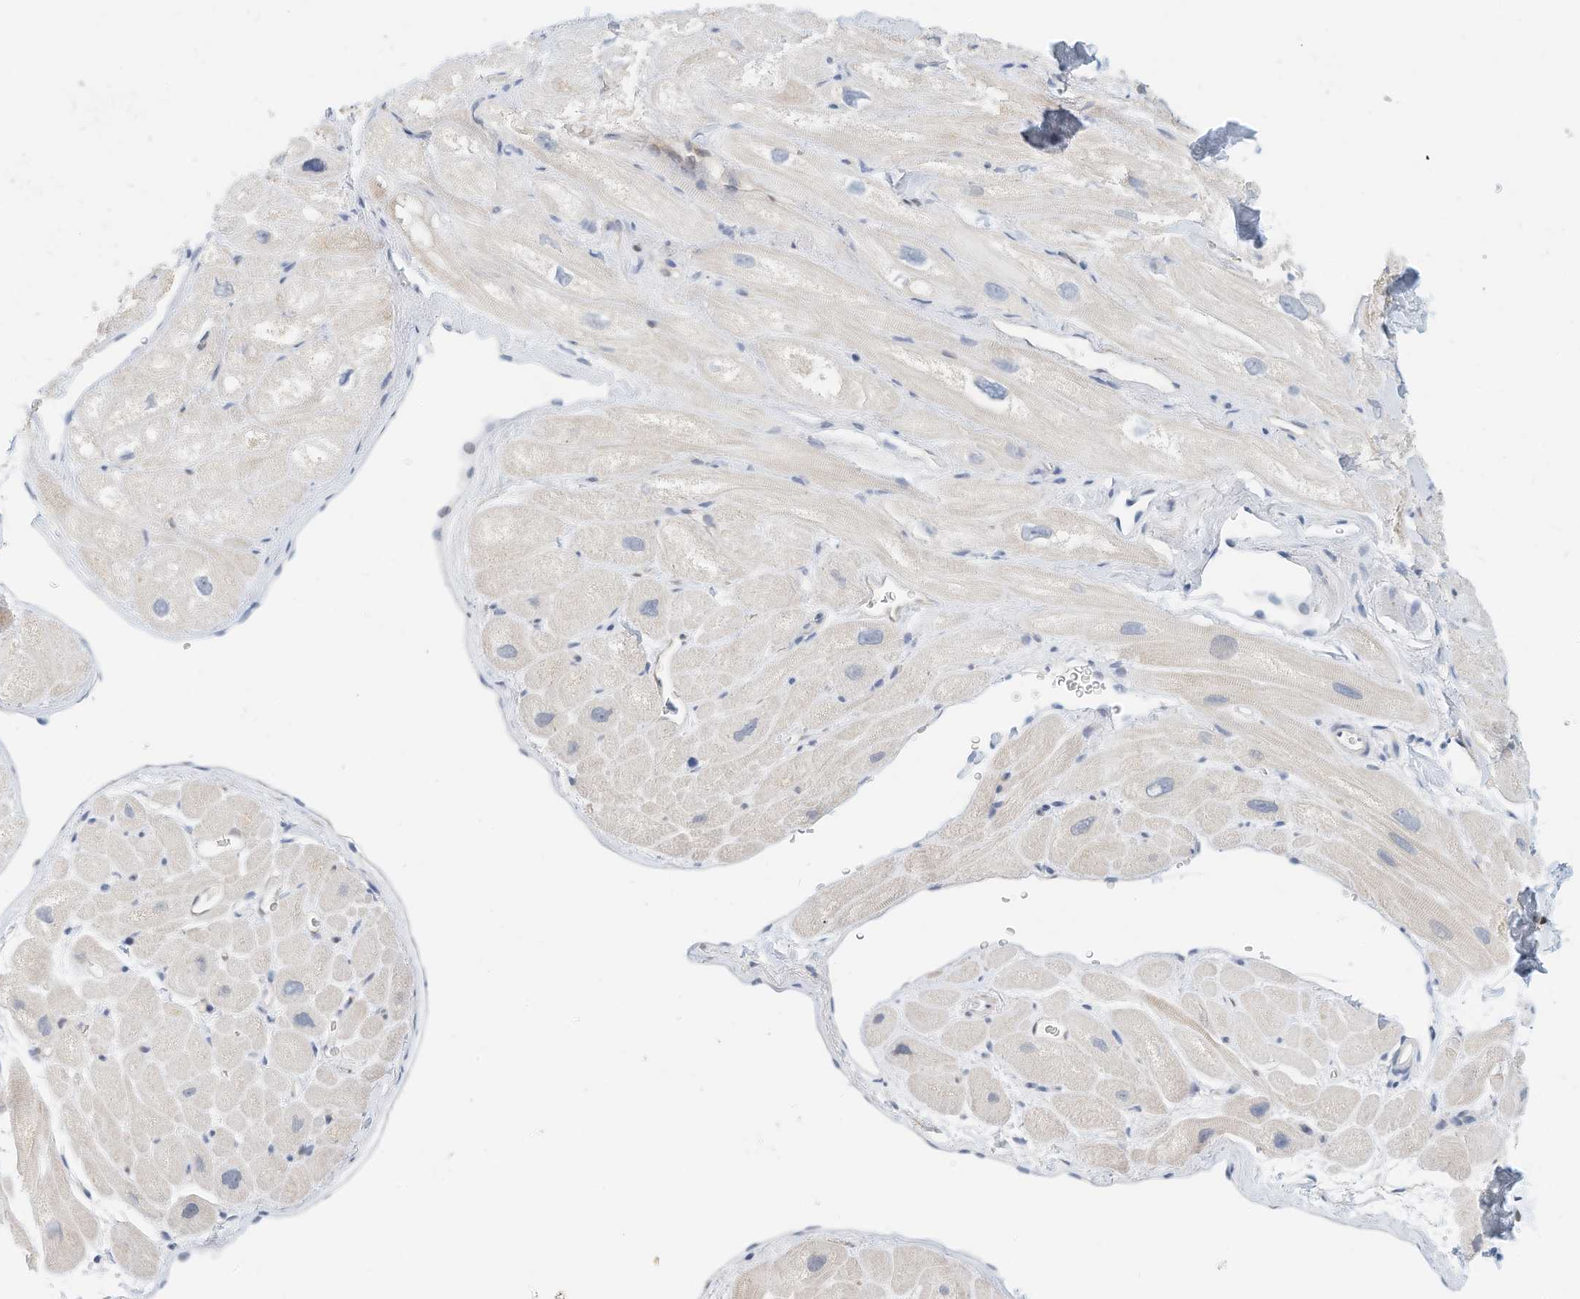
{"staining": {"intensity": "negative", "quantity": "none", "location": "none"}, "tissue": "heart muscle", "cell_type": "Cardiomyocytes", "image_type": "normal", "snomed": [{"axis": "morphology", "description": "Normal tissue, NOS"}, {"axis": "topography", "description": "Heart"}], "caption": "This micrograph is of unremarkable heart muscle stained with immunohistochemistry (IHC) to label a protein in brown with the nuclei are counter-stained blue. There is no staining in cardiomyocytes. The staining is performed using DAB brown chromogen with nuclei counter-stained in using hematoxylin.", "gene": "ARHGAP28", "patient": {"sex": "male", "age": 49}}